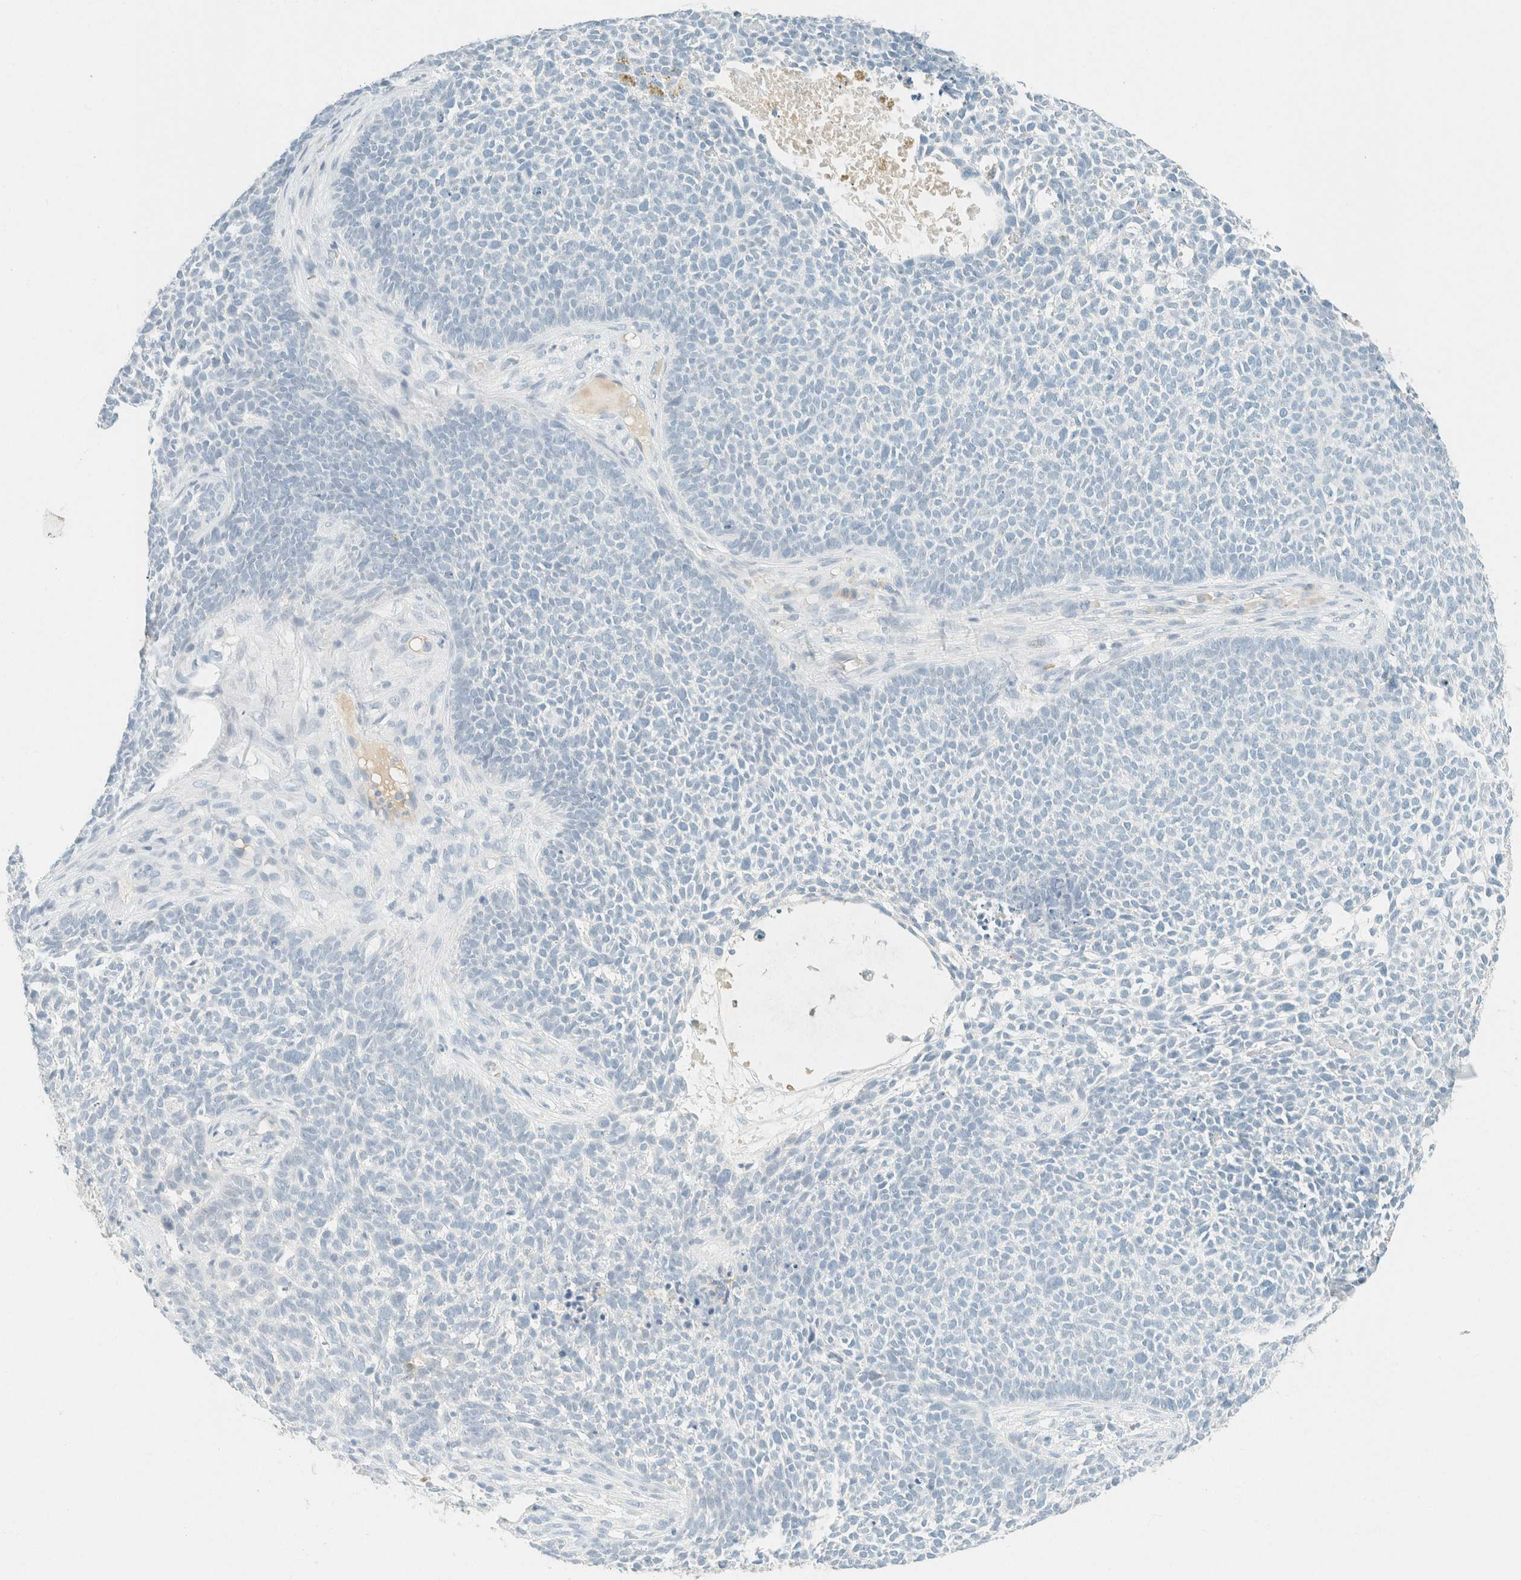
{"staining": {"intensity": "negative", "quantity": "none", "location": "none"}, "tissue": "skin cancer", "cell_type": "Tumor cells", "image_type": "cancer", "snomed": [{"axis": "morphology", "description": "Basal cell carcinoma"}, {"axis": "topography", "description": "Skin"}], "caption": "Skin basal cell carcinoma was stained to show a protein in brown. There is no significant expression in tumor cells. (DAB immunohistochemistry with hematoxylin counter stain).", "gene": "GPA33", "patient": {"sex": "female", "age": 84}}